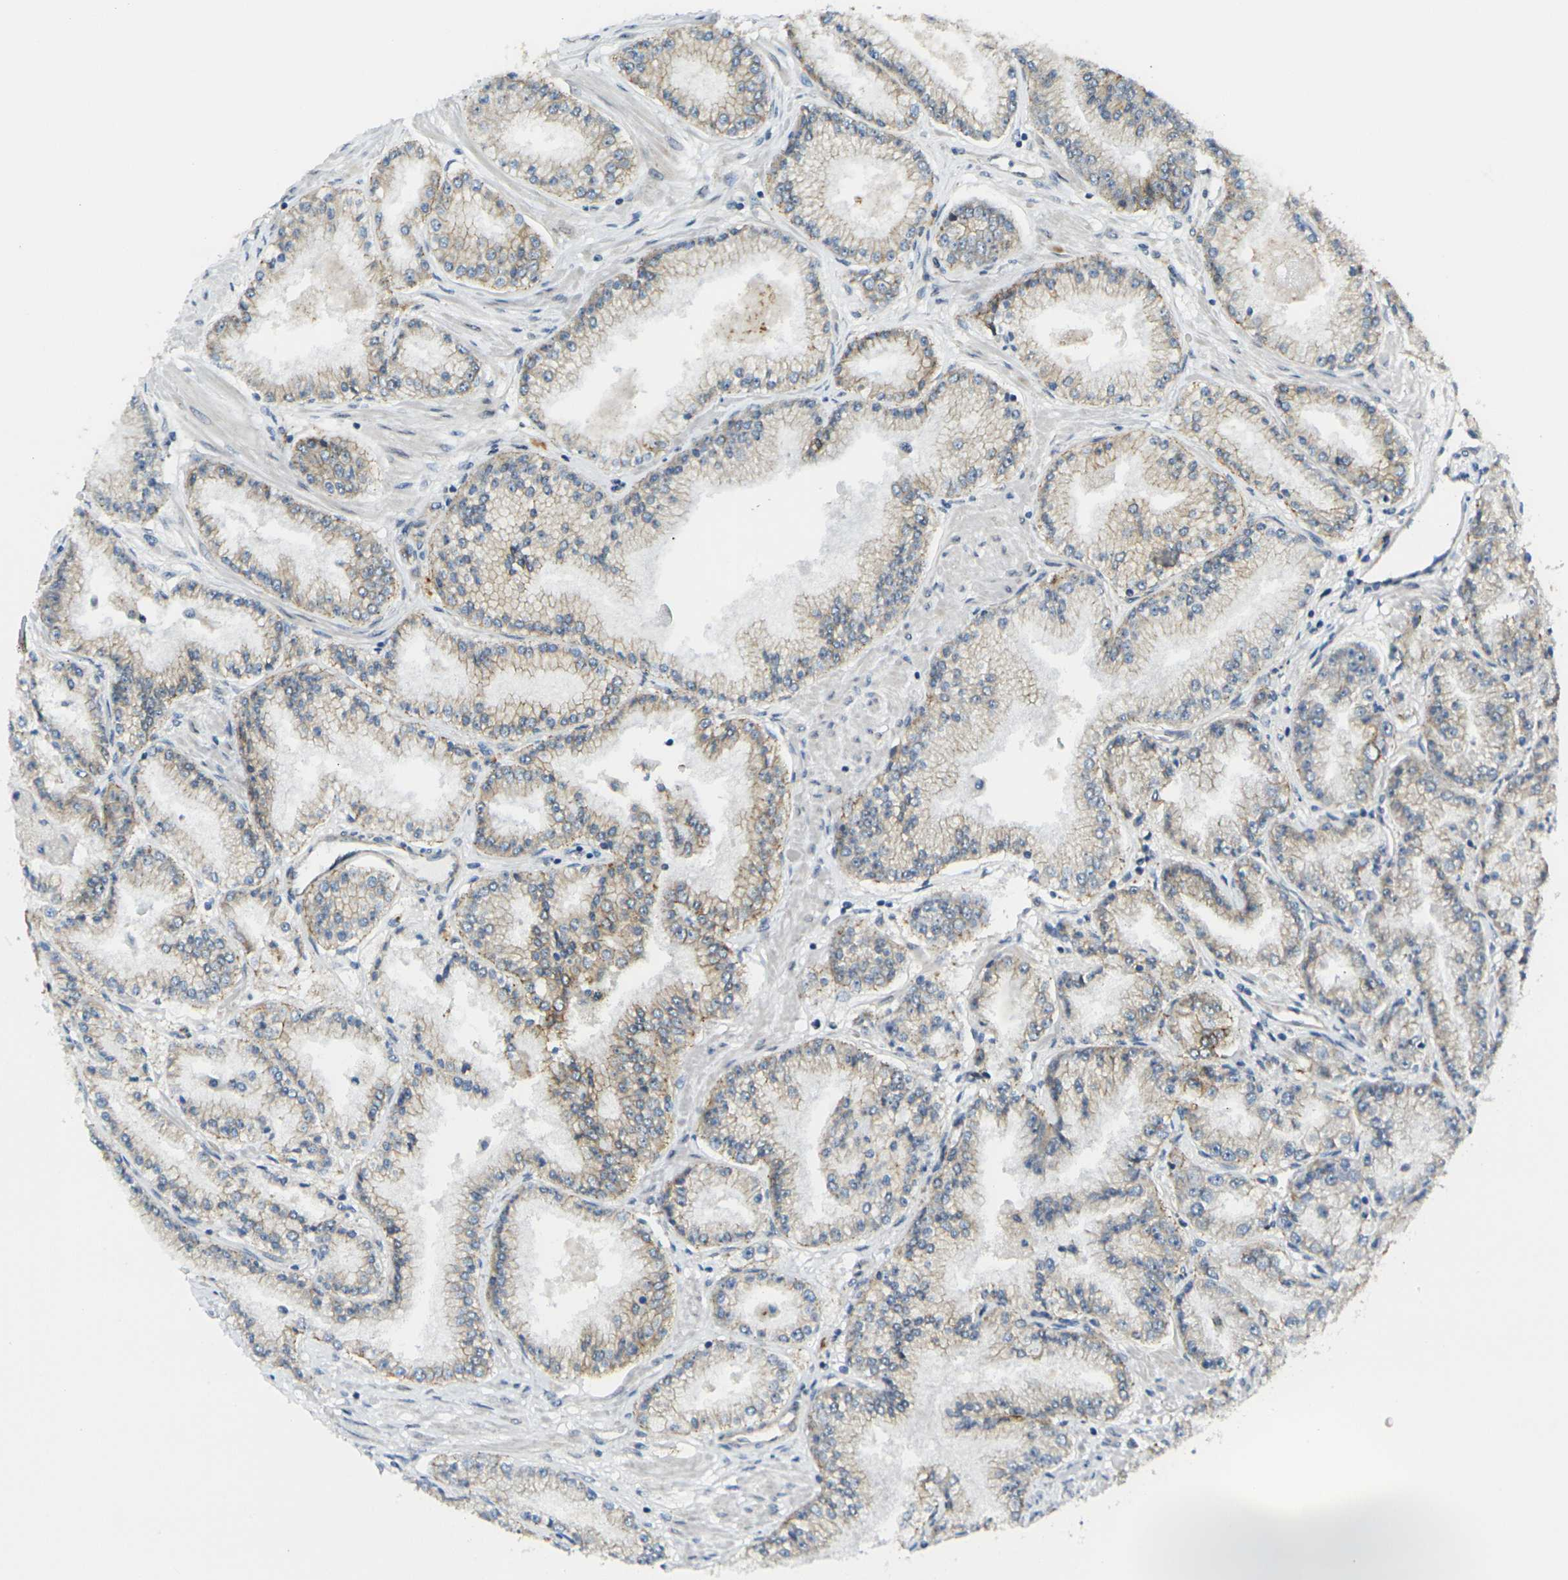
{"staining": {"intensity": "weak", "quantity": "<25%", "location": "cytoplasmic/membranous"}, "tissue": "prostate cancer", "cell_type": "Tumor cells", "image_type": "cancer", "snomed": [{"axis": "morphology", "description": "Adenocarcinoma, High grade"}, {"axis": "topography", "description": "Prostate"}], "caption": "Immunohistochemistry (IHC) histopathology image of neoplastic tissue: prostate cancer (adenocarcinoma (high-grade)) stained with DAB demonstrates no significant protein positivity in tumor cells. (DAB (3,3'-diaminobenzidine) IHC visualized using brightfield microscopy, high magnification).", "gene": "RHBDD1", "patient": {"sex": "male", "age": 61}}